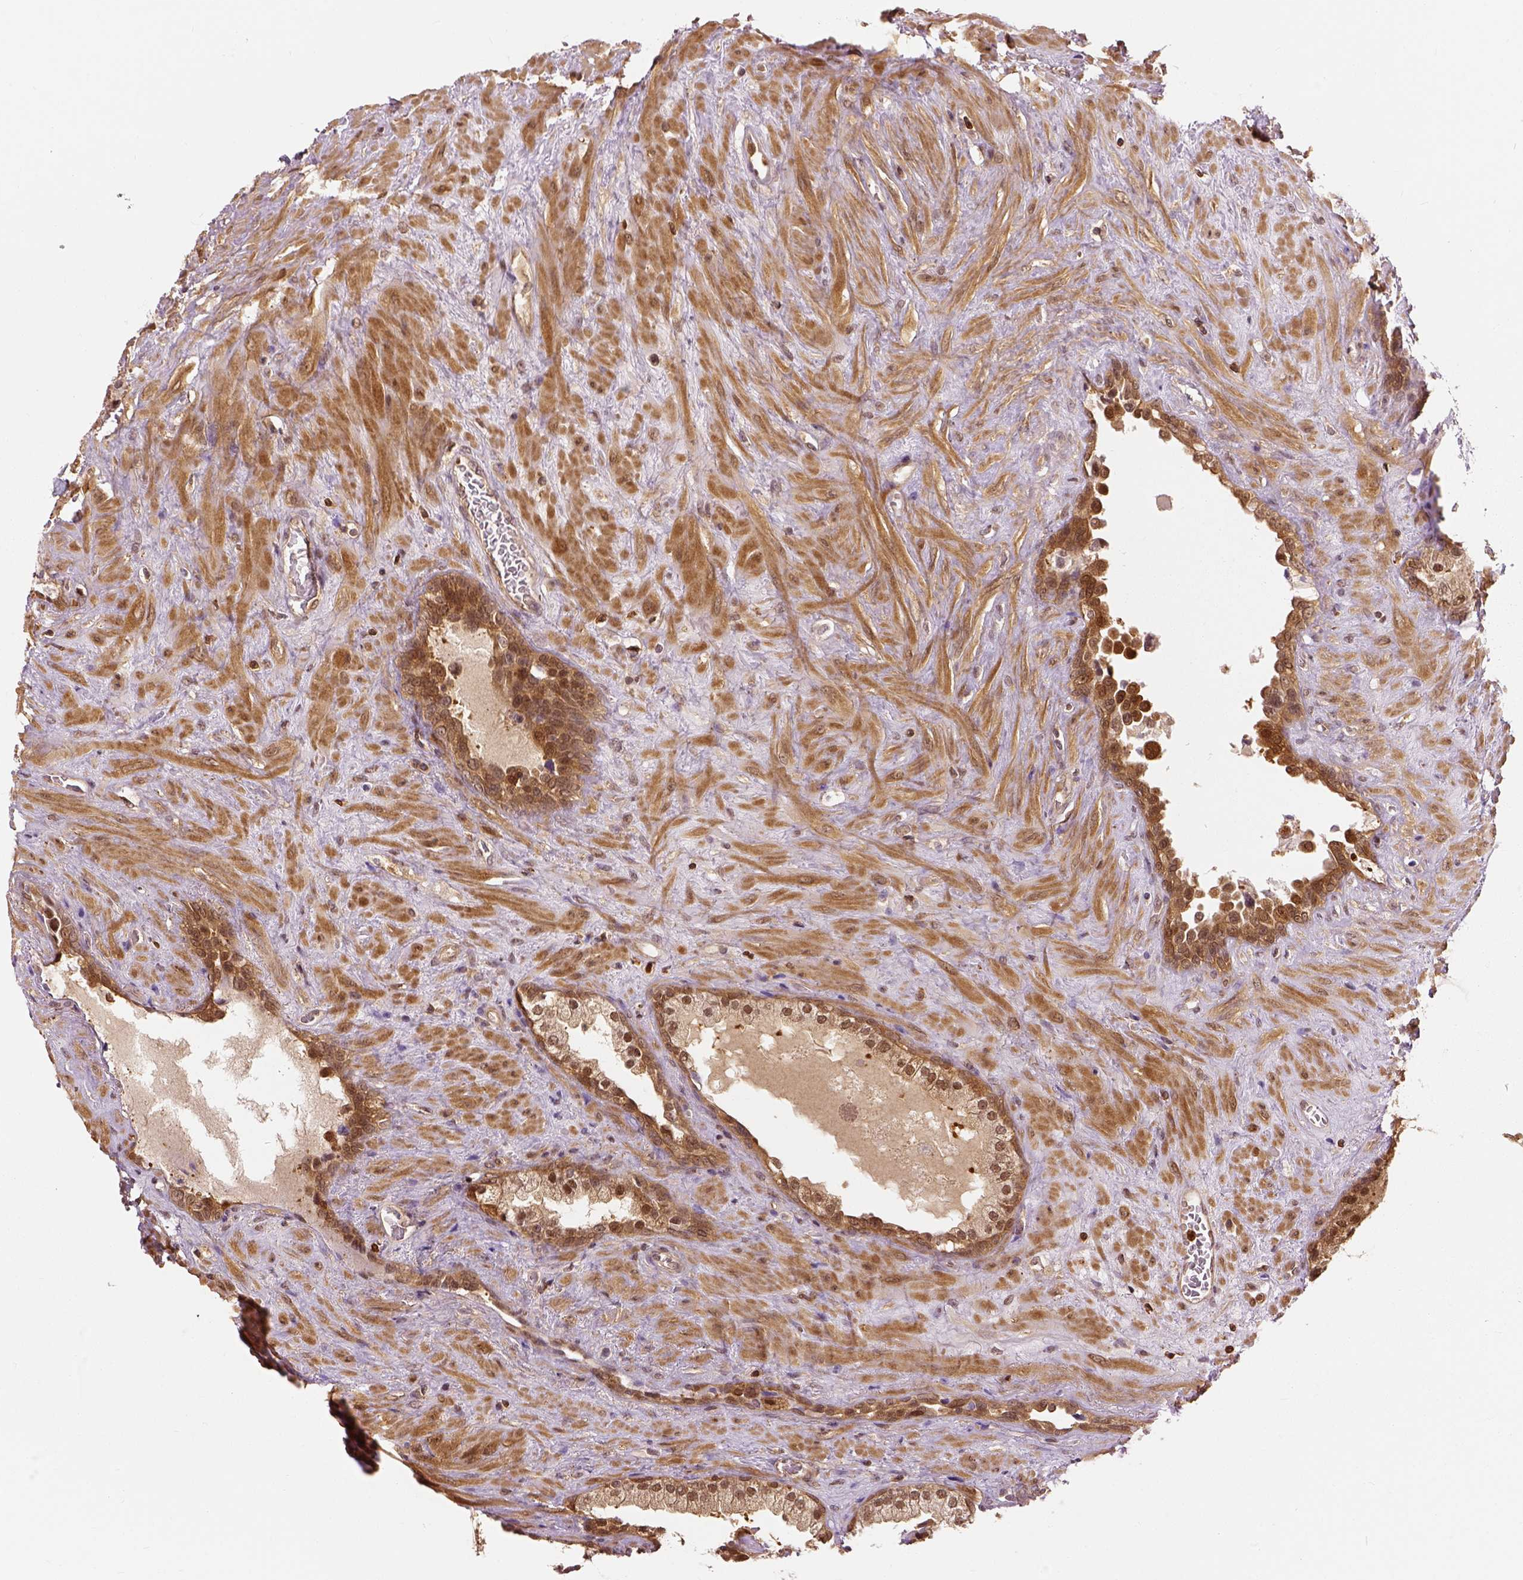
{"staining": {"intensity": "moderate", "quantity": ">75%", "location": "cytoplasmic/membranous"}, "tissue": "prostate", "cell_type": "Glandular cells", "image_type": "normal", "snomed": [{"axis": "morphology", "description": "Normal tissue, NOS"}, {"axis": "topography", "description": "Prostate"}], "caption": "Immunohistochemistry staining of unremarkable prostate, which exhibits medium levels of moderate cytoplasmic/membranous expression in about >75% of glandular cells indicating moderate cytoplasmic/membranous protein expression. The staining was performed using DAB (3,3'-diaminobenzidine) (brown) for protein detection and nuclei were counterstained in hematoxylin (blue).", "gene": "GPI", "patient": {"sex": "male", "age": 63}}